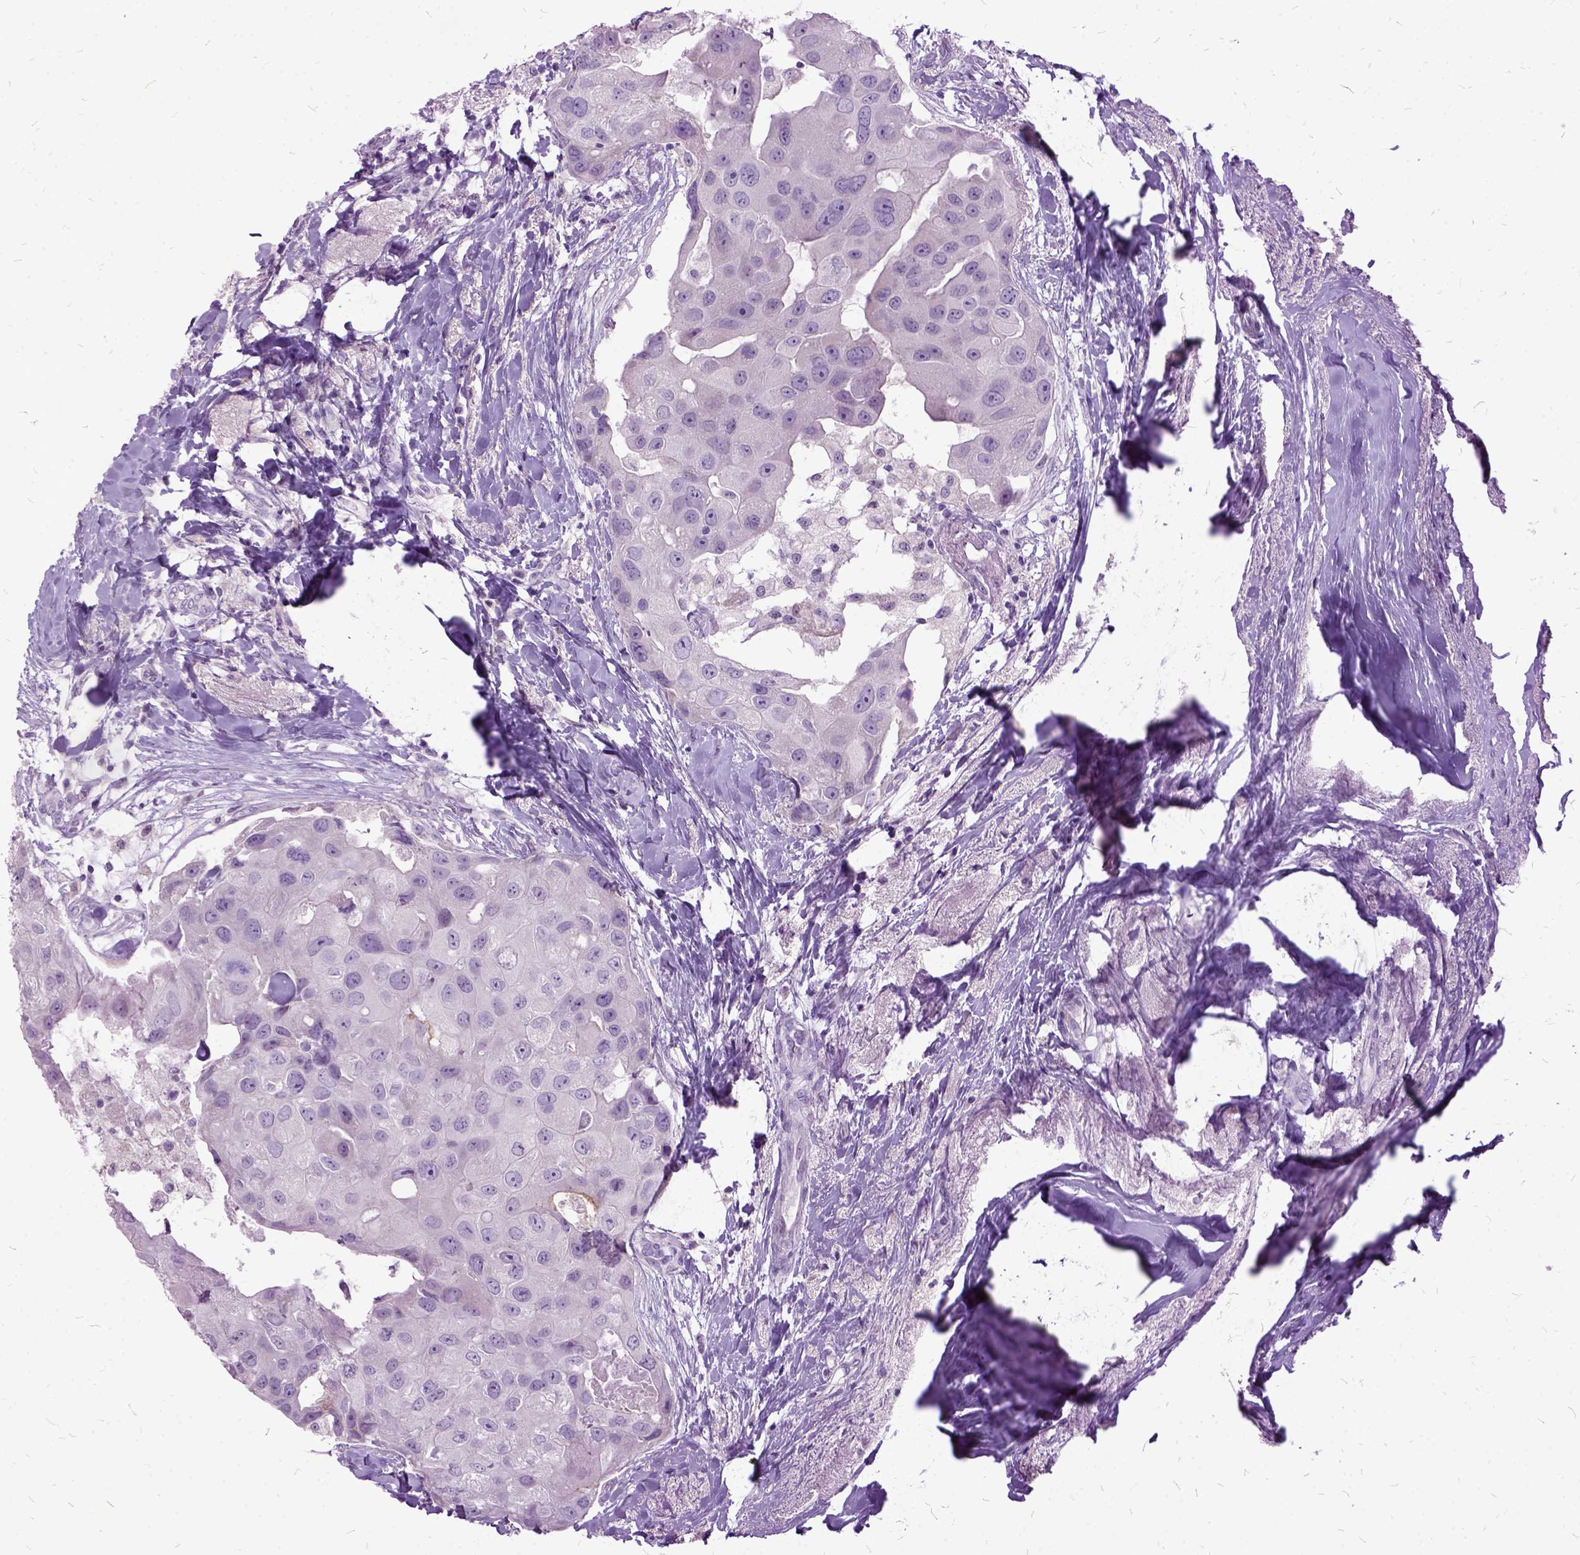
{"staining": {"intensity": "negative", "quantity": "none", "location": "none"}, "tissue": "breast cancer", "cell_type": "Tumor cells", "image_type": "cancer", "snomed": [{"axis": "morphology", "description": "Duct carcinoma"}, {"axis": "topography", "description": "Breast"}], "caption": "Immunohistochemical staining of human breast infiltrating ductal carcinoma shows no significant staining in tumor cells.", "gene": "MME", "patient": {"sex": "female", "age": 43}}